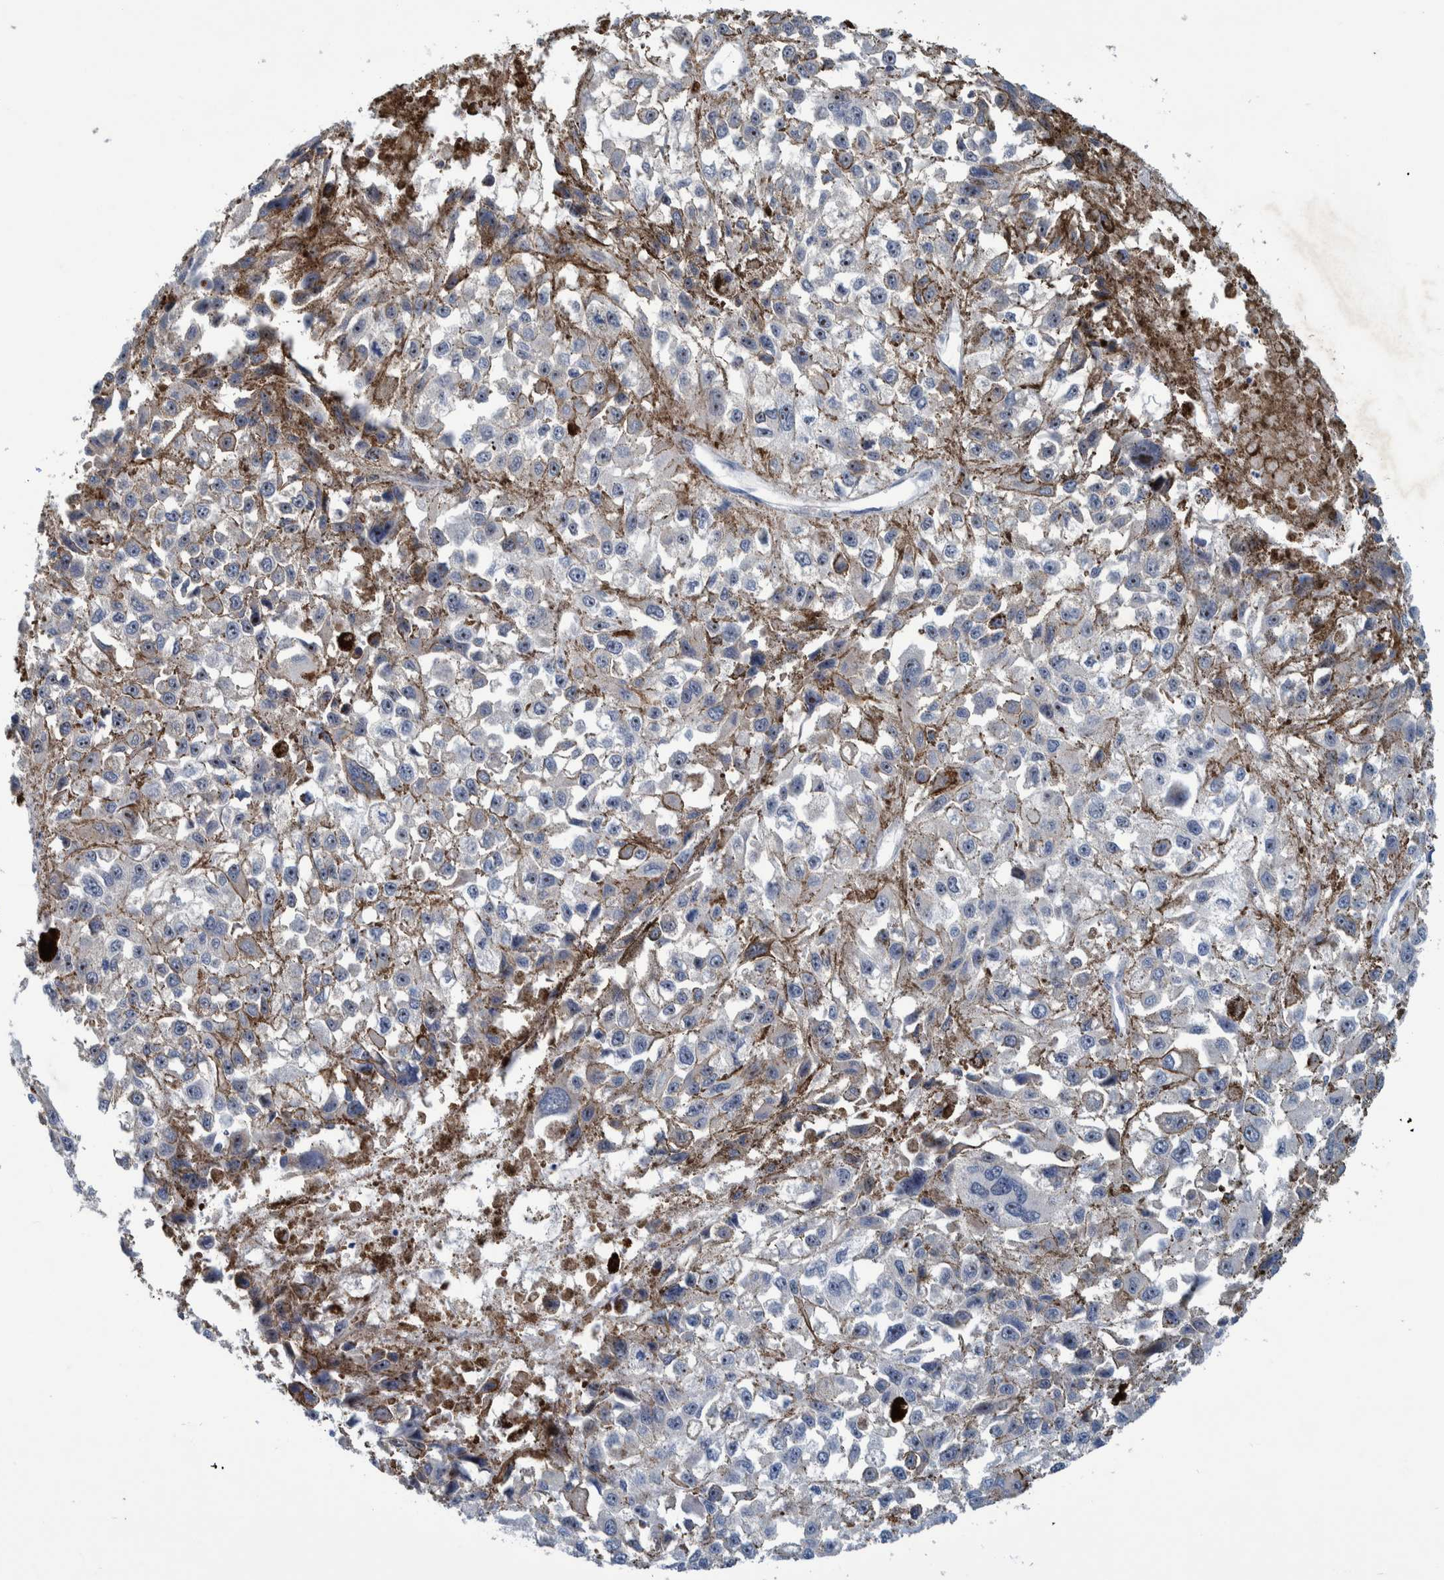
{"staining": {"intensity": "negative", "quantity": "none", "location": "none"}, "tissue": "melanoma", "cell_type": "Tumor cells", "image_type": "cancer", "snomed": [{"axis": "morphology", "description": "Malignant melanoma, Metastatic site"}, {"axis": "topography", "description": "Lymph node"}], "caption": "There is no significant expression in tumor cells of melanoma.", "gene": "MKS1", "patient": {"sex": "male", "age": 59}}